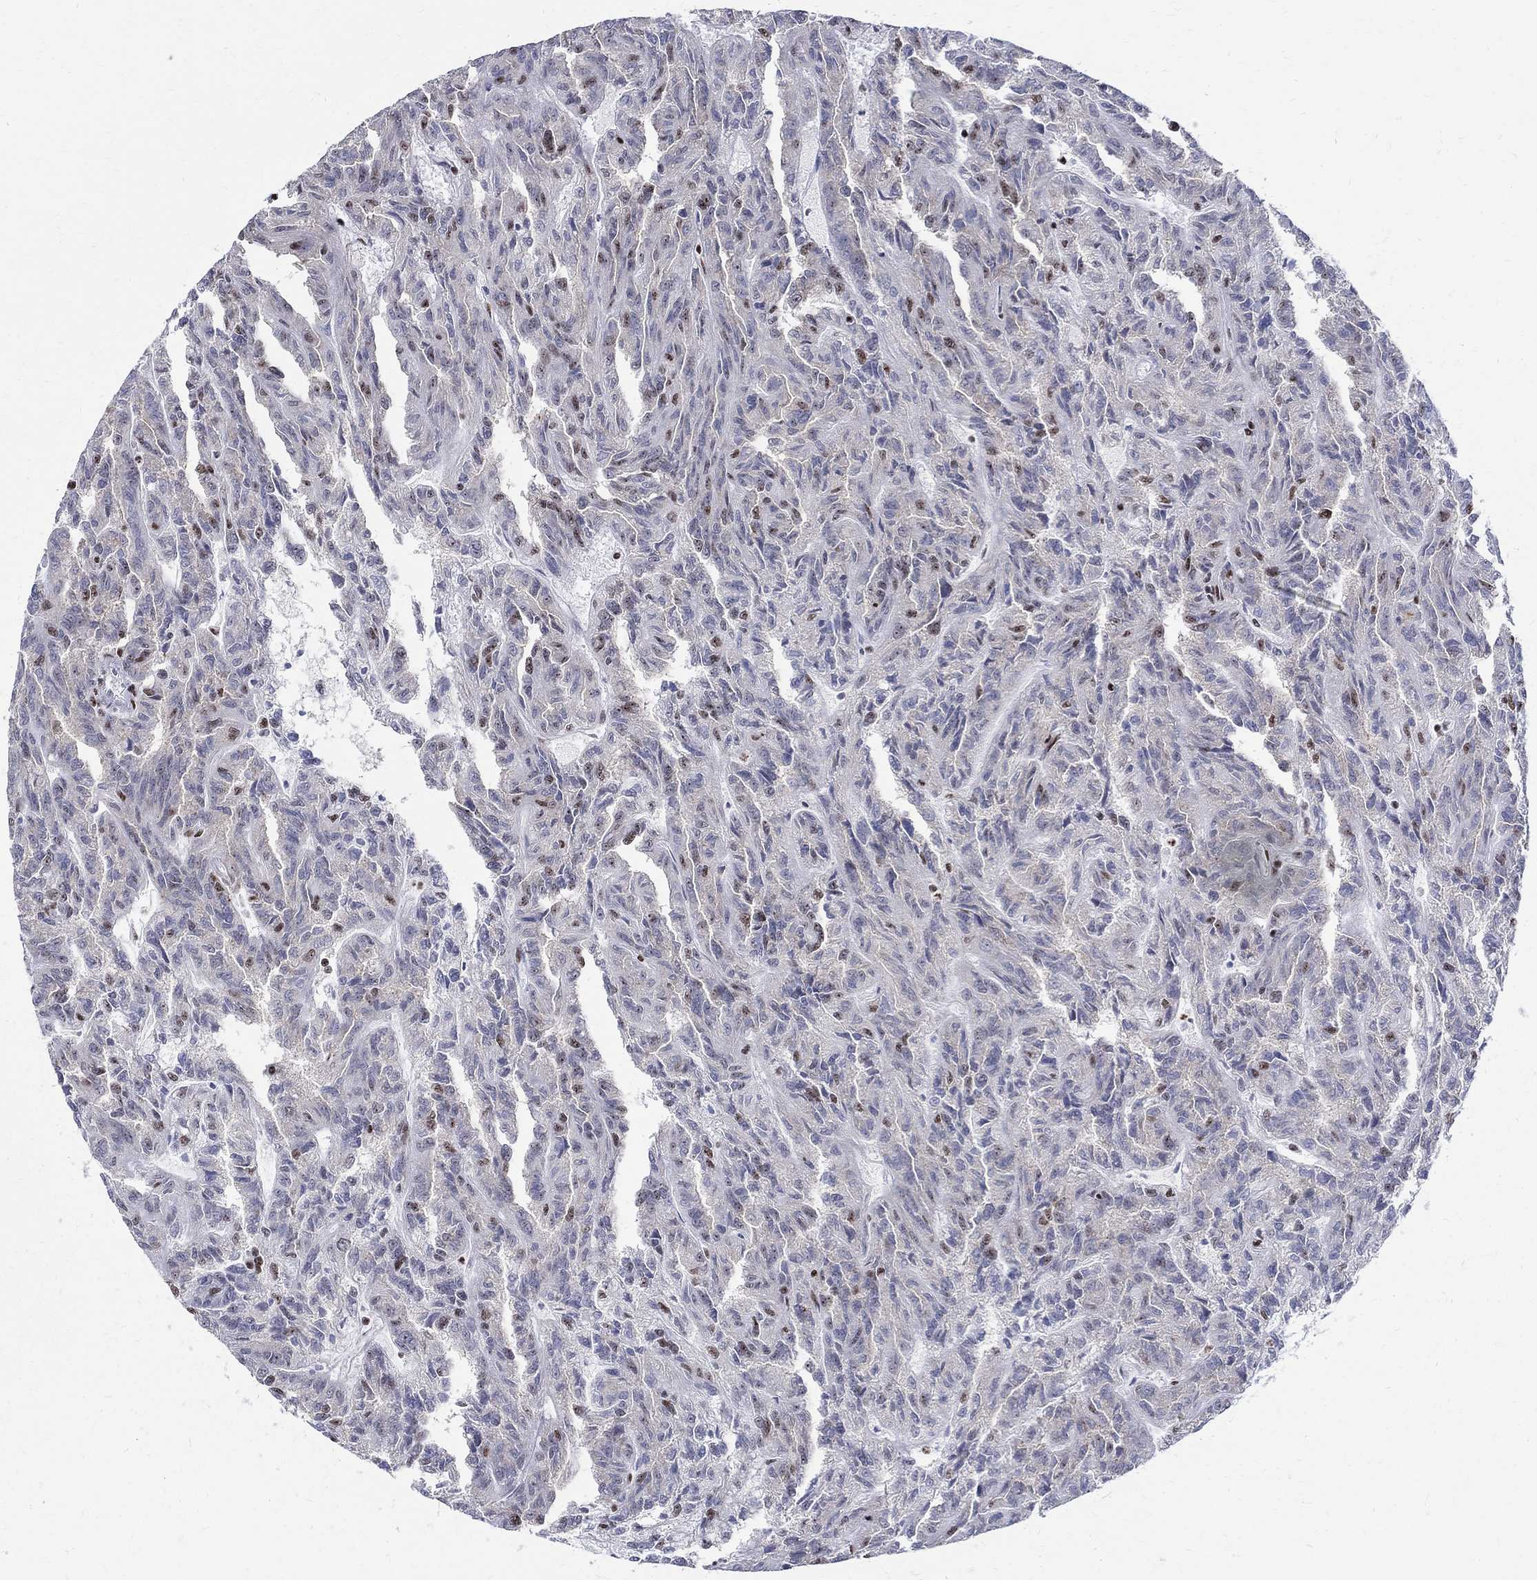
{"staining": {"intensity": "weak", "quantity": "<25%", "location": "nuclear"}, "tissue": "renal cancer", "cell_type": "Tumor cells", "image_type": "cancer", "snomed": [{"axis": "morphology", "description": "Adenocarcinoma, NOS"}, {"axis": "topography", "description": "Kidney"}], "caption": "Immunohistochemistry (IHC) micrograph of human renal cancer (adenocarcinoma) stained for a protein (brown), which demonstrates no positivity in tumor cells.", "gene": "FBXO16", "patient": {"sex": "male", "age": 79}}